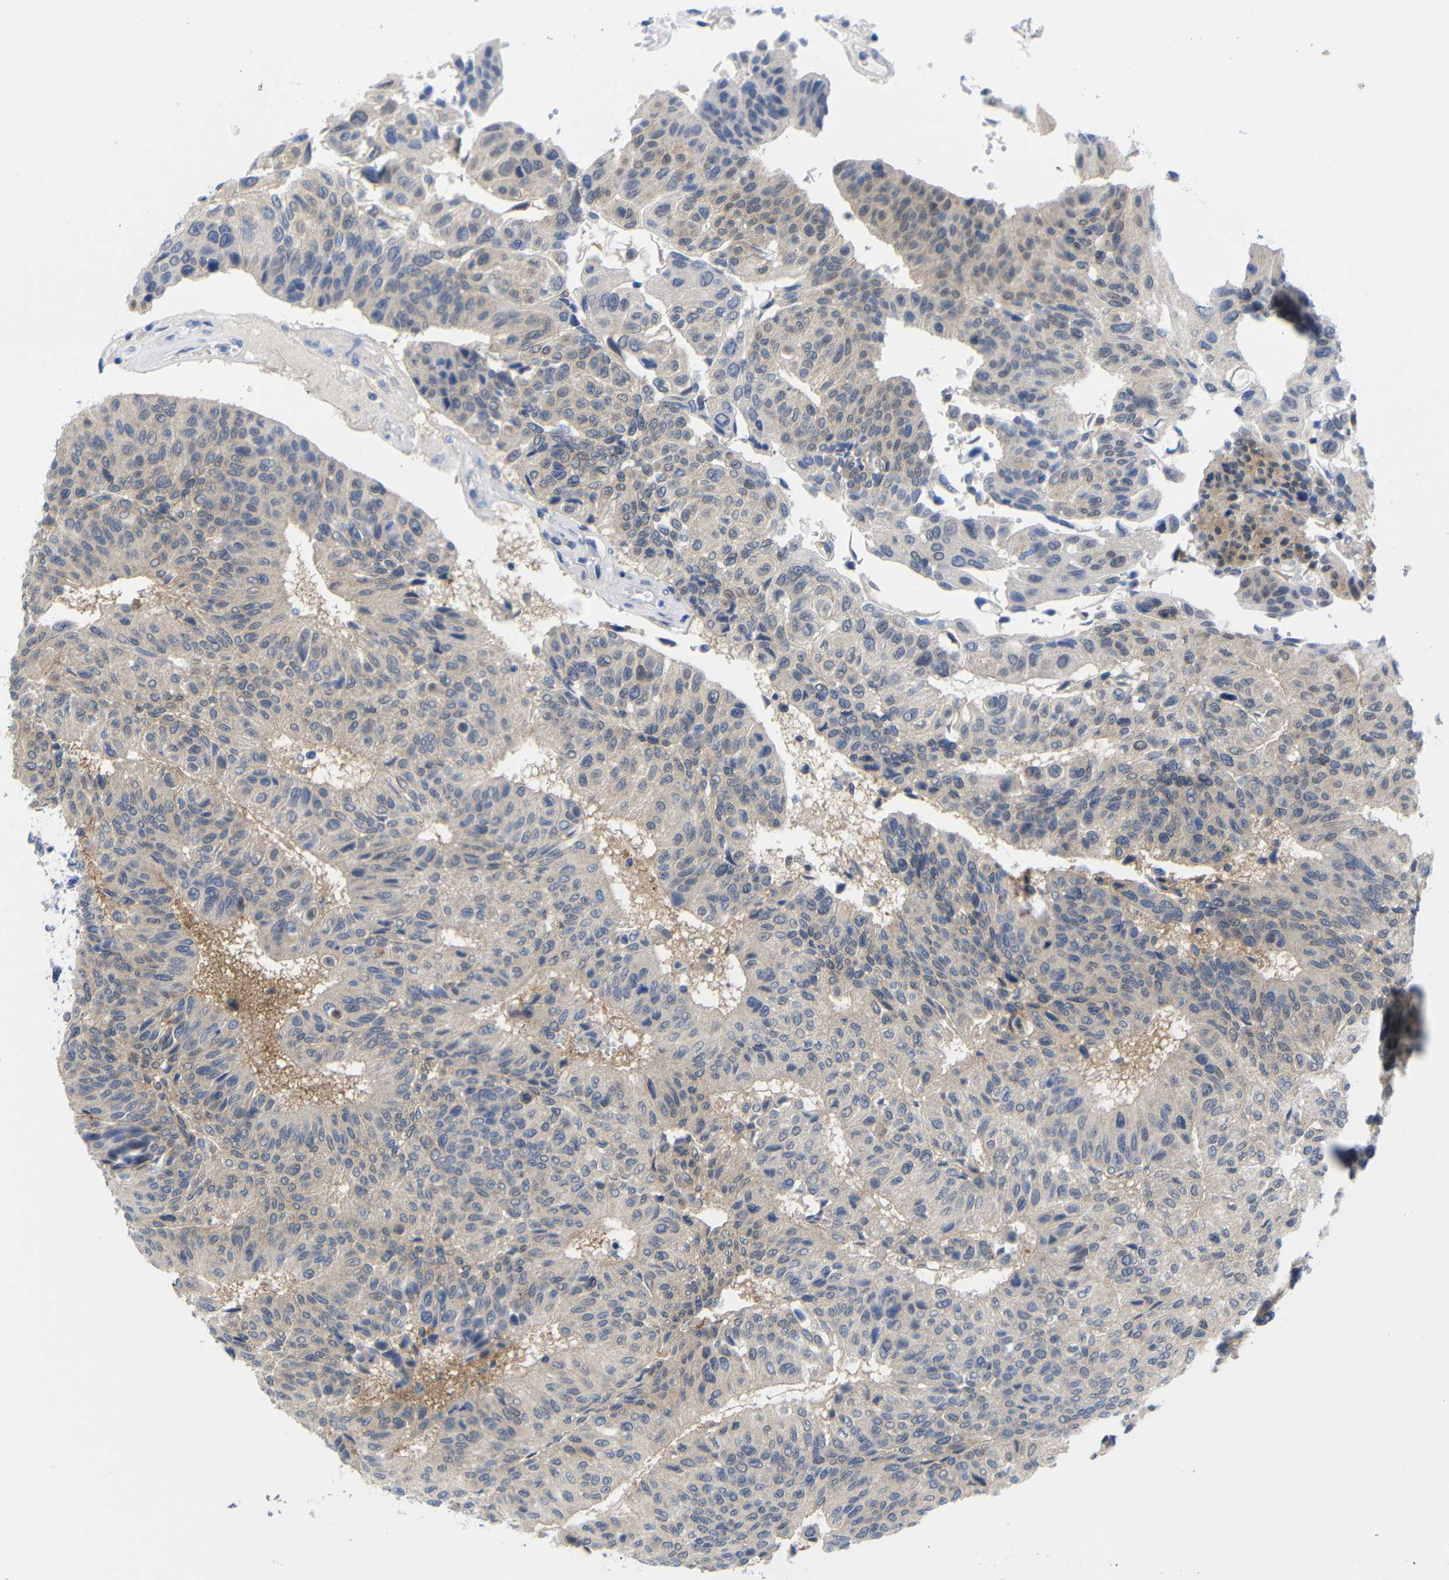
{"staining": {"intensity": "negative", "quantity": "none", "location": "none"}, "tissue": "urothelial cancer", "cell_type": "Tumor cells", "image_type": "cancer", "snomed": [{"axis": "morphology", "description": "Urothelial carcinoma, High grade"}, {"axis": "topography", "description": "Urinary bladder"}], "caption": "Histopathology image shows no protein expression in tumor cells of urothelial cancer tissue.", "gene": "PEBP1", "patient": {"sex": "male", "age": 66}}